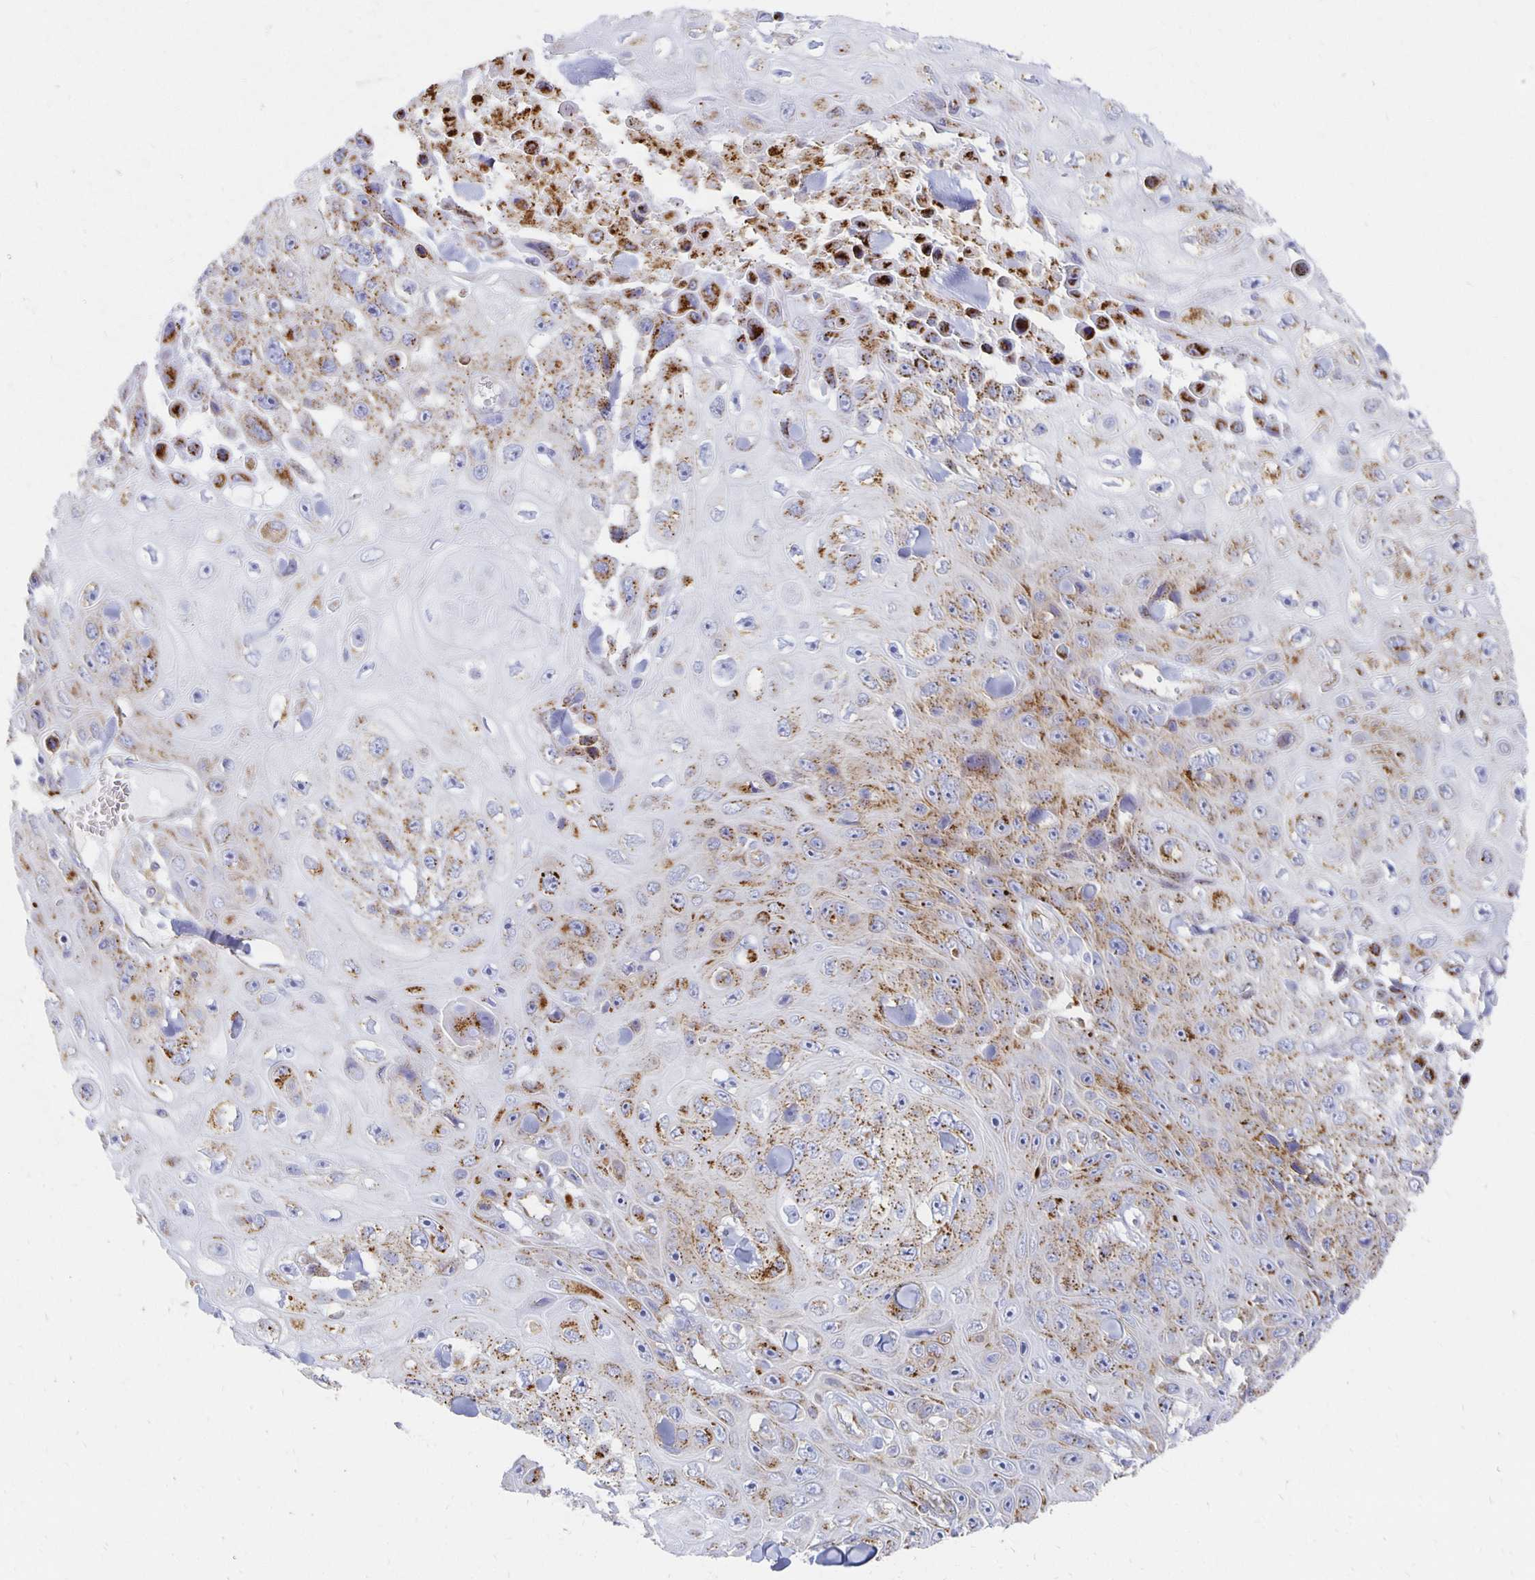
{"staining": {"intensity": "moderate", "quantity": ">75%", "location": "cytoplasmic/membranous"}, "tissue": "skin cancer", "cell_type": "Tumor cells", "image_type": "cancer", "snomed": [{"axis": "morphology", "description": "Squamous cell carcinoma, NOS"}, {"axis": "topography", "description": "Skin"}], "caption": "This micrograph shows skin cancer (squamous cell carcinoma) stained with immunohistochemistry to label a protein in brown. The cytoplasmic/membranous of tumor cells show moderate positivity for the protein. Nuclei are counter-stained blue.", "gene": "TAAR1", "patient": {"sex": "male", "age": 82}}